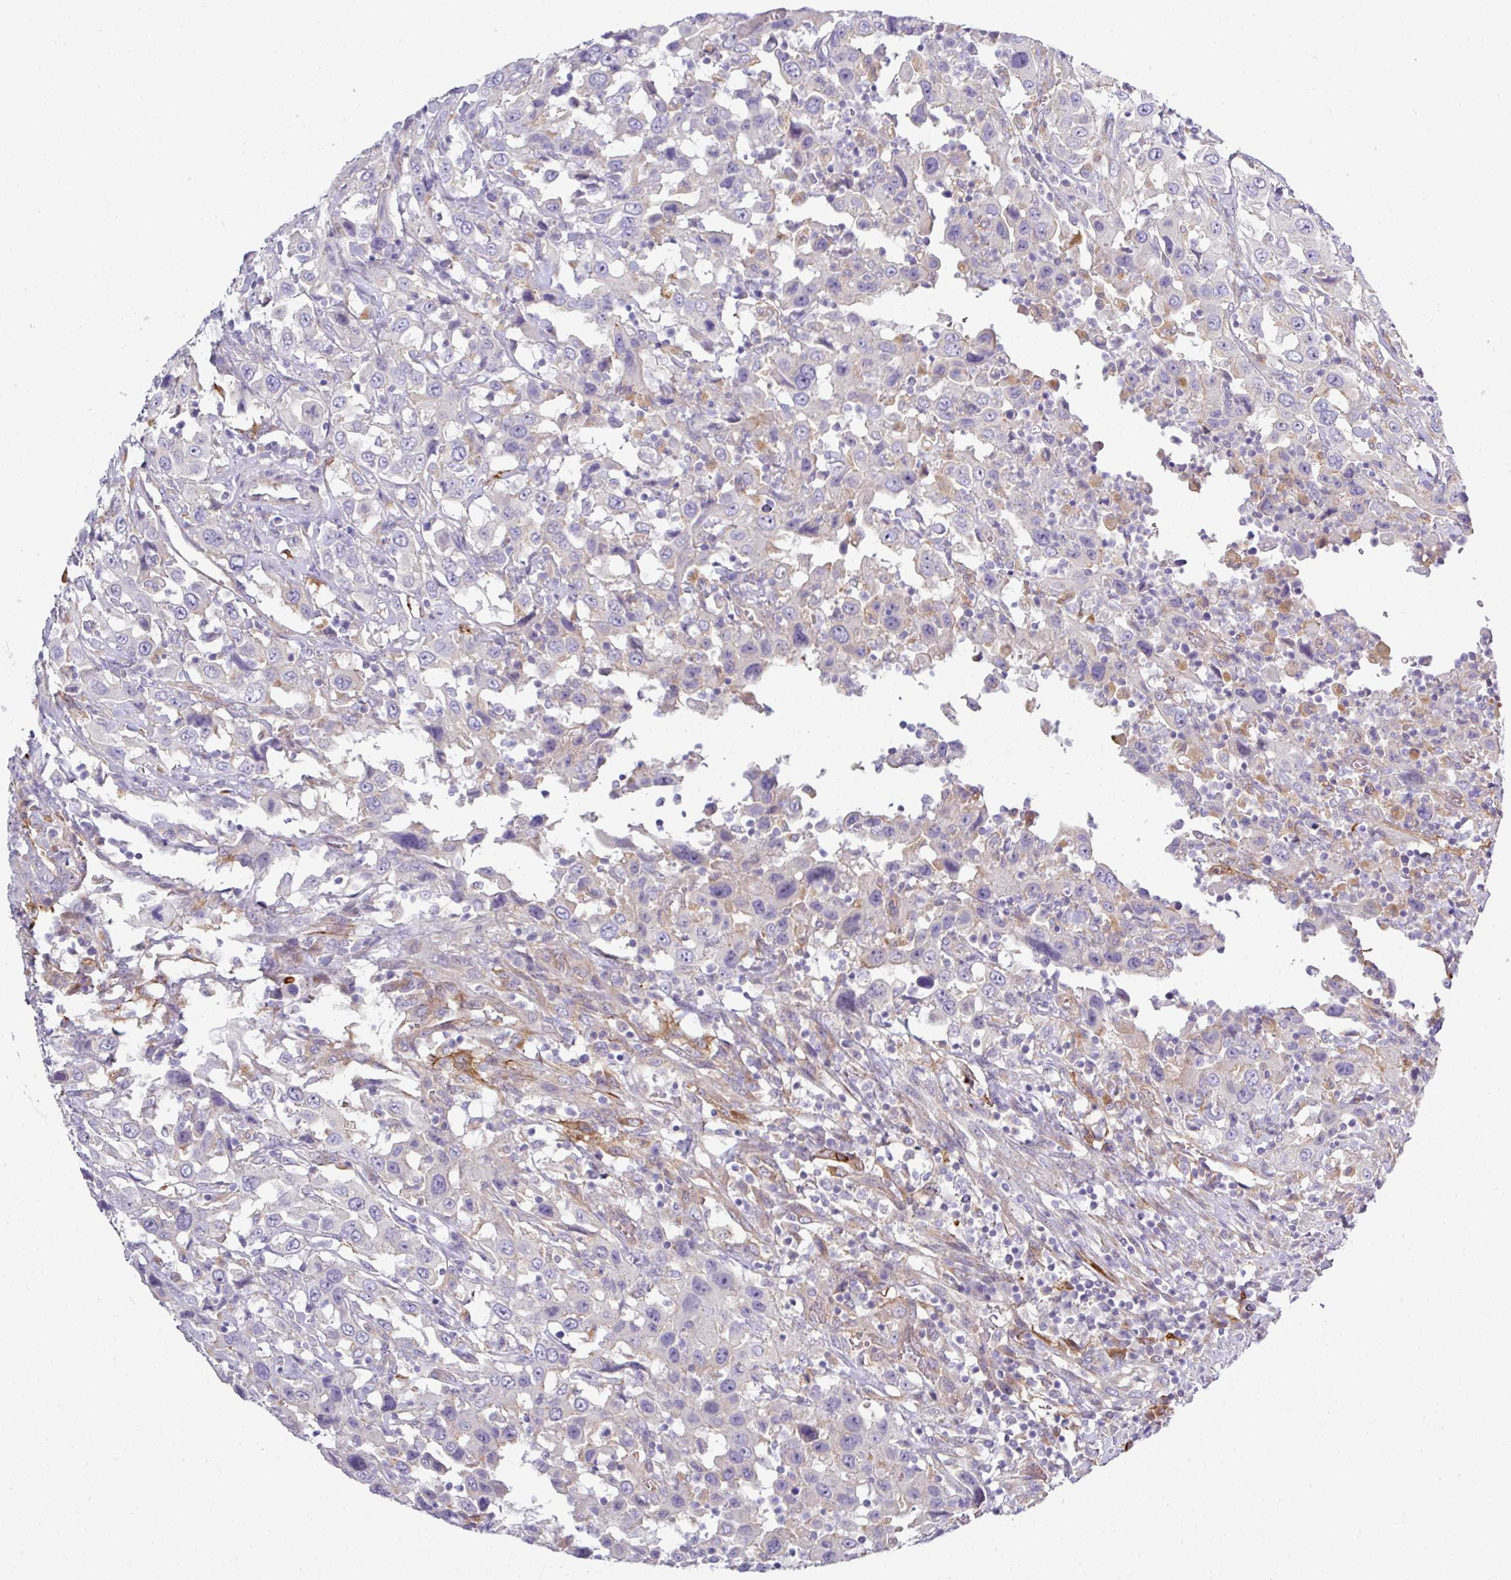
{"staining": {"intensity": "negative", "quantity": "none", "location": "none"}, "tissue": "urothelial cancer", "cell_type": "Tumor cells", "image_type": "cancer", "snomed": [{"axis": "morphology", "description": "Urothelial carcinoma, High grade"}, {"axis": "topography", "description": "Urinary bladder"}], "caption": "This image is of urothelial cancer stained with immunohistochemistry (IHC) to label a protein in brown with the nuclei are counter-stained blue. There is no staining in tumor cells.", "gene": "ABCC5", "patient": {"sex": "male", "age": 61}}